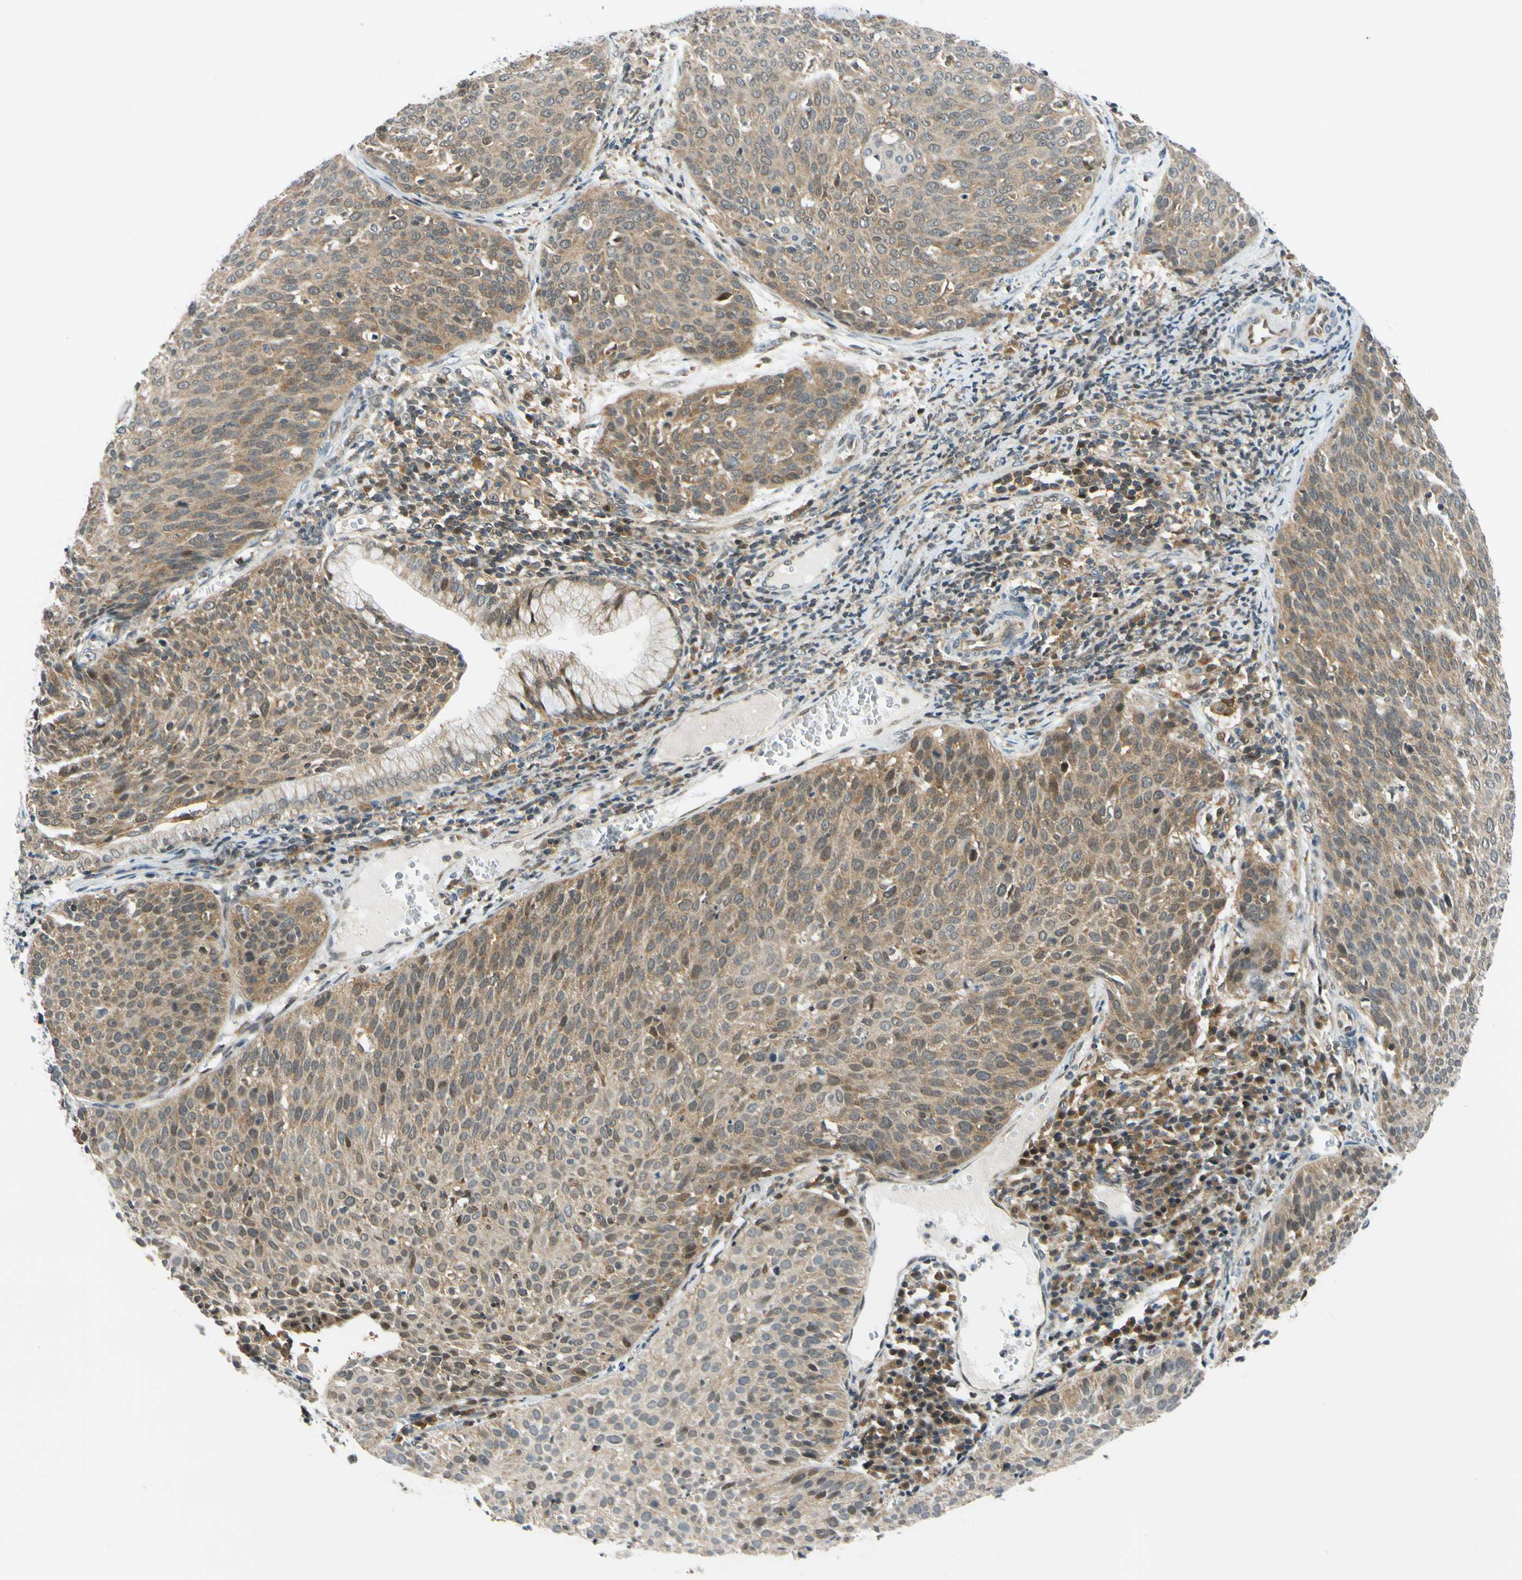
{"staining": {"intensity": "moderate", "quantity": ">75%", "location": "cytoplasmic/membranous"}, "tissue": "cervical cancer", "cell_type": "Tumor cells", "image_type": "cancer", "snomed": [{"axis": "morphology", "description": "Squamous cell carcinoma, NOS"}, {"axis": "topography", "description": "Cervix"}], "caption": "Immunohistochemistry staining of cervical squamous cell carcinoma, which demonstrates medium levels of moderate cytoplasmic/membranous staining in about >75% of tumor cells indicating moderate cytoplasmic/membranous protein positivity. The staining was performed using DAB (brown) for protein detection and nuclei were counterstained in hematoxylin (blue).", "gene": "MAPK9", "patient": {"sex": "female", "age": 38}}